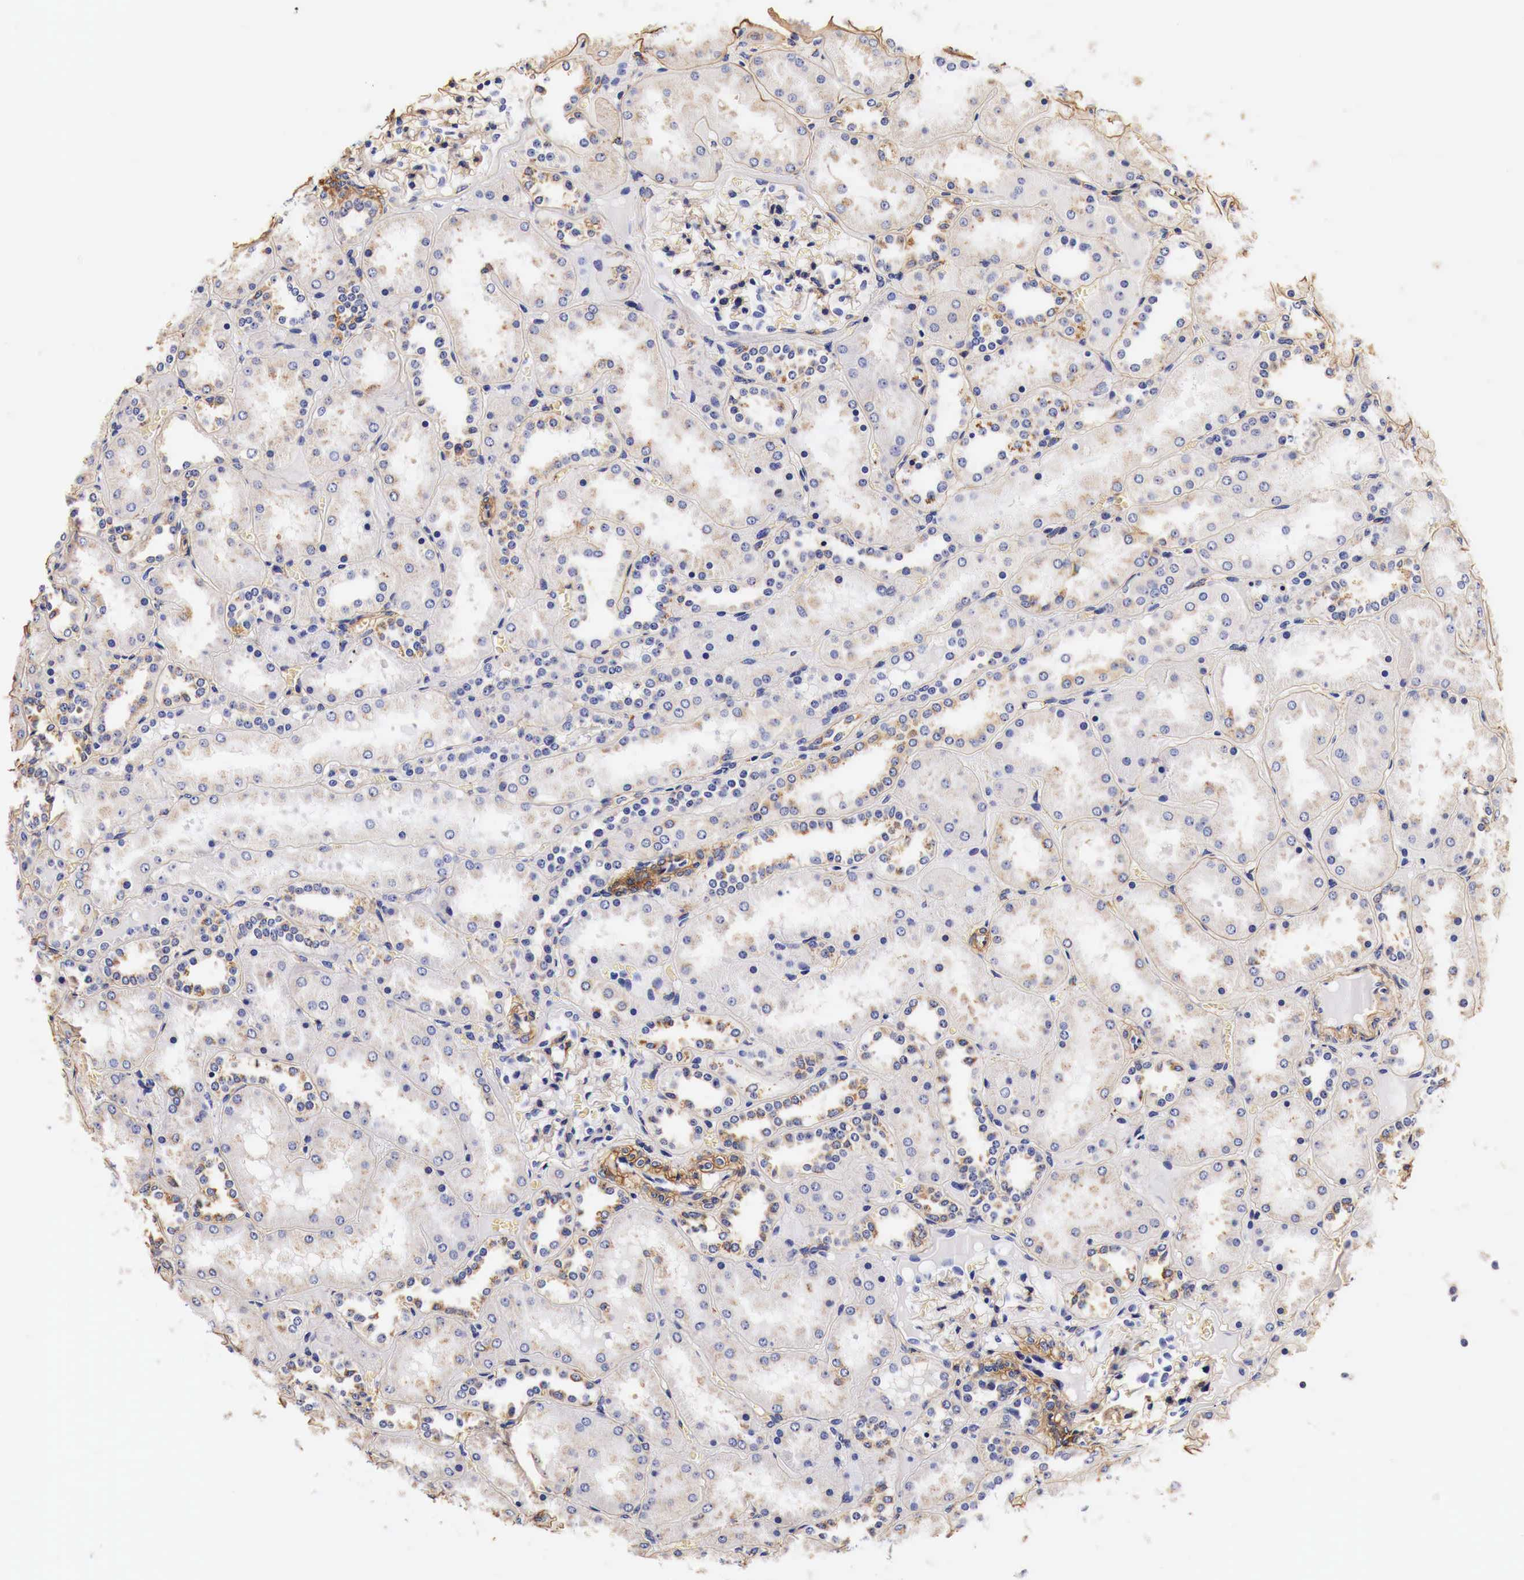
{"staining": {"intensity": "weak", "quantity": "25%-75%", "location": "cytoplasmic/membranous"}, "tissue": "kidney", "cell_type": "Cells in glomeruli", "image_type": "normal", "snomed": [{"axis": "morphology", "description": "Normal tissue, NOS"}, {"axis": "topography", "description": "Kidney"}], "caption": "Immunohistochemistry (IHC) (DAB) staining of normal kidney shows weak cytoplasmic/membranous protein staining in about 25%-75% of cells in glomeruli.", "gene": "LAMB2", "patient": {"sex": "female", "age": 52}}